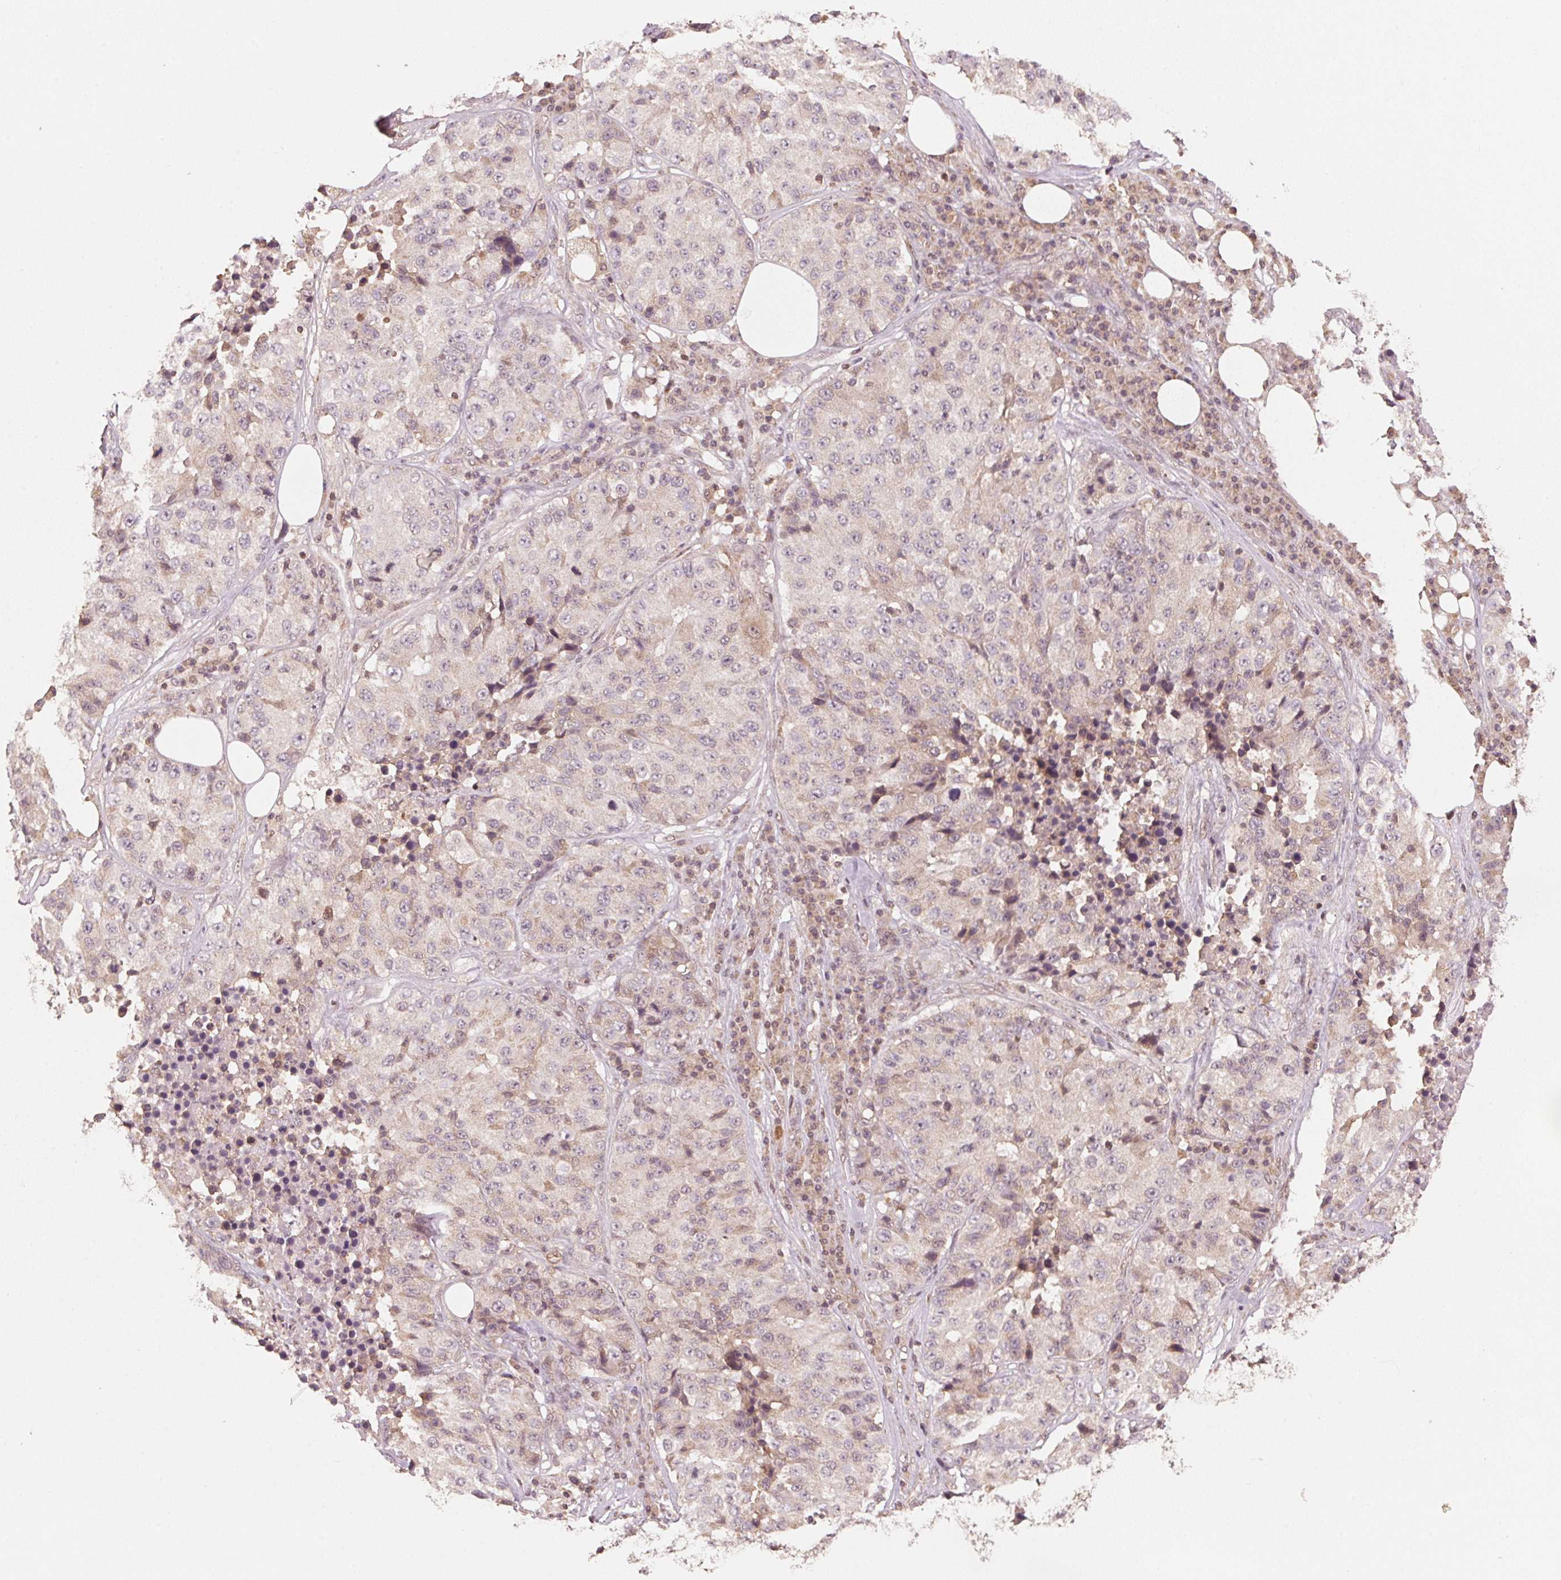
{"staining": {"intensity": "weak", "quantity": "<25%", "location": "cytoplasmic/membranous"}, "tissue": "stomach cancer", "cell_type": "Tumor cells", "image_type": "cancer", "snomed": [{"axis": "morphology", "description": "Adenocarcinoma, NOS"}, {"axis": "topography", "description": "Stomach"}], "caption": "This is an IHC photomicrograph of human stomach cancer. There is no expression in tumor cells.", "gene": "C2orf73", "patient": {"sex": "male", "age": 71}}